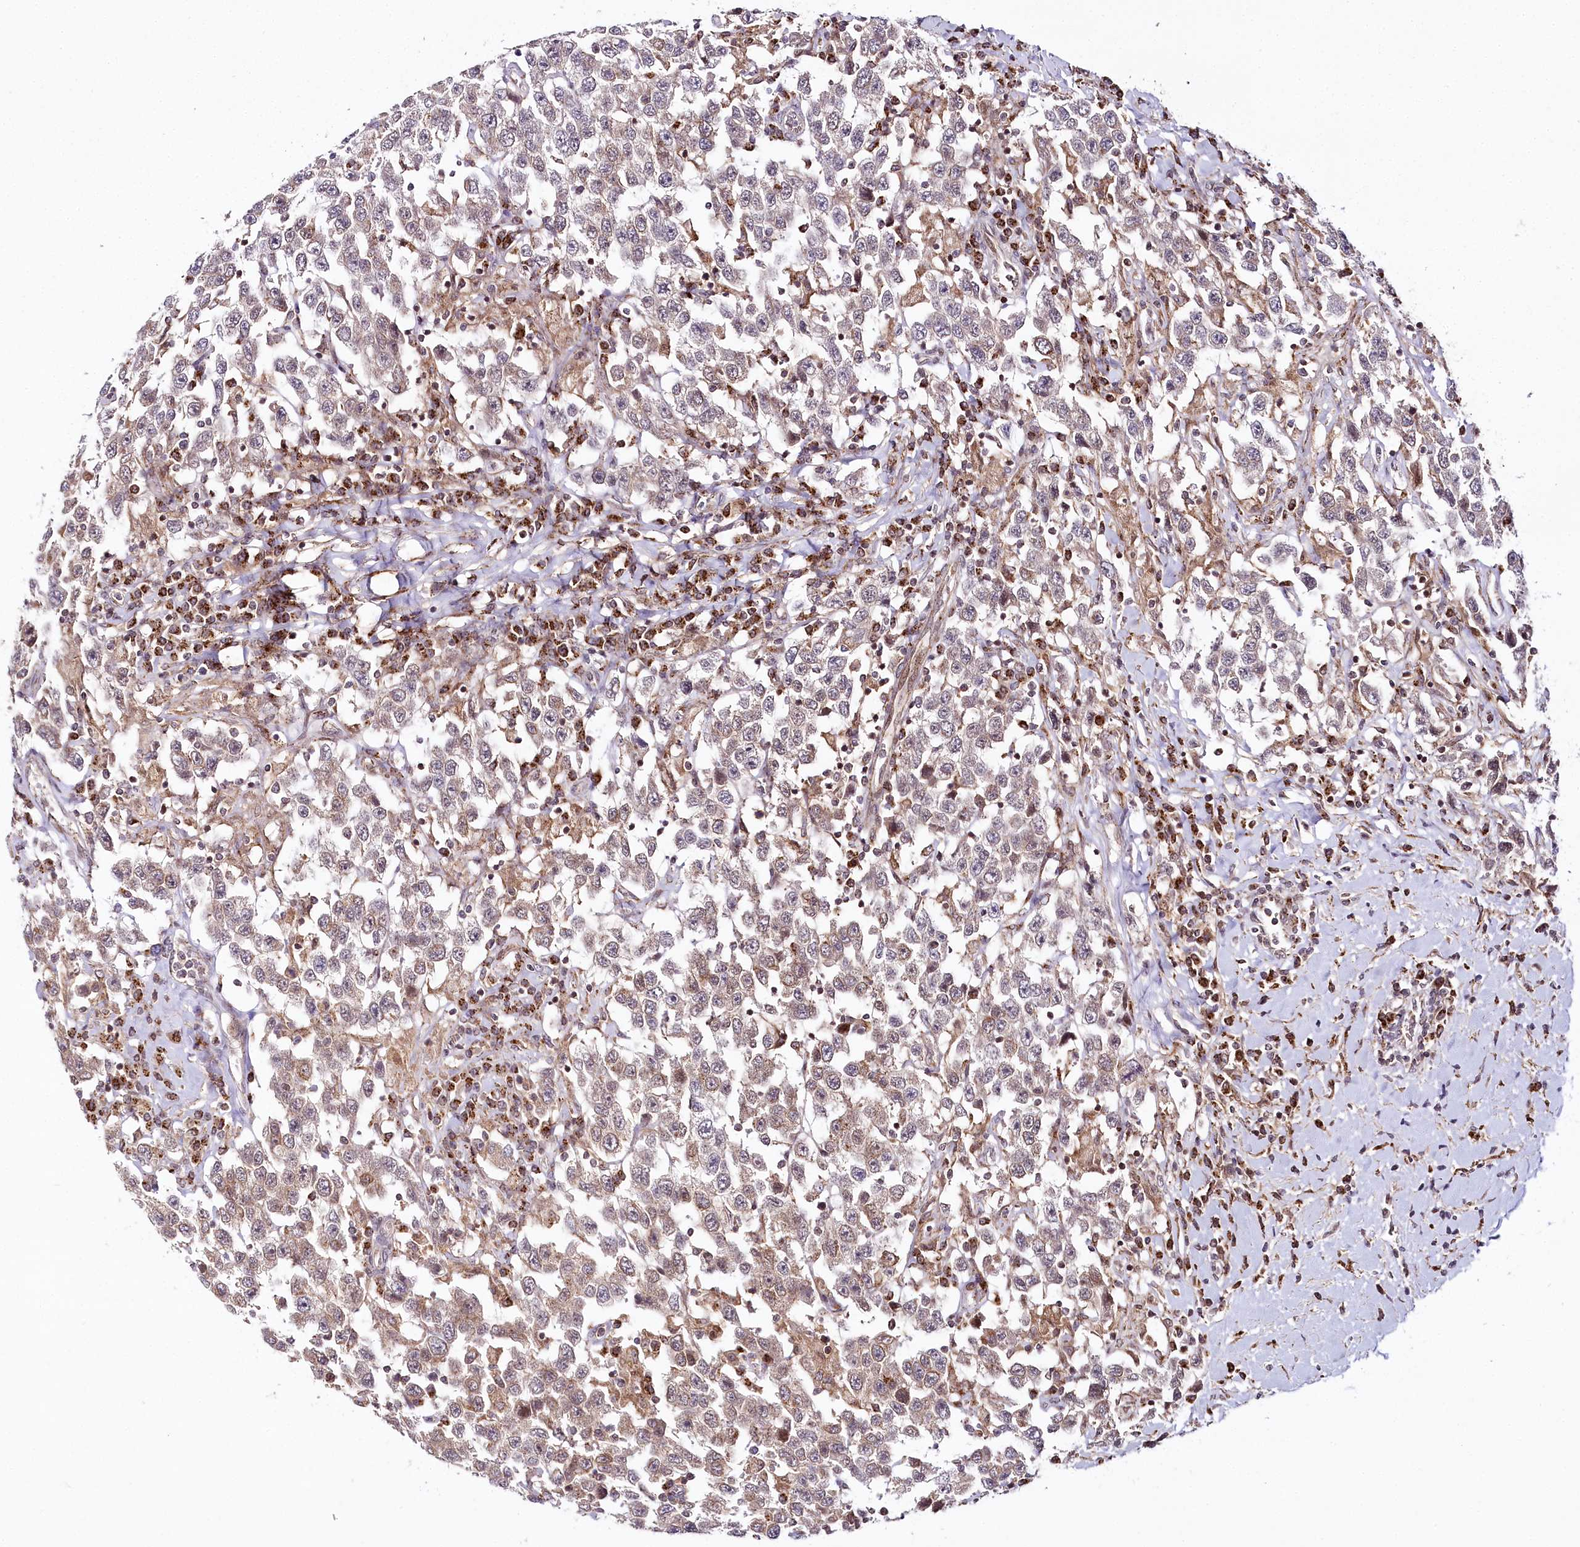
{"staining": {"intensity": "weak", "quantity": ">75%", "location": "cytoplasmic/membranous"}, "tissue": "testis cancer", "cell_type": "Tumor cells", "image_type": "cancer", "snomed": [{"axis": "morphology", "description": "Seminoma, NOS"}, {"axis": "topography", "description": "Testis"}], "caption": "An image of testis cancer stained for a protein demonstrates weak cytoplasmic/membranous brown staining in tumor cells.", "gene": "COPG1", "patient": {"sex": "male", "age": 41}}